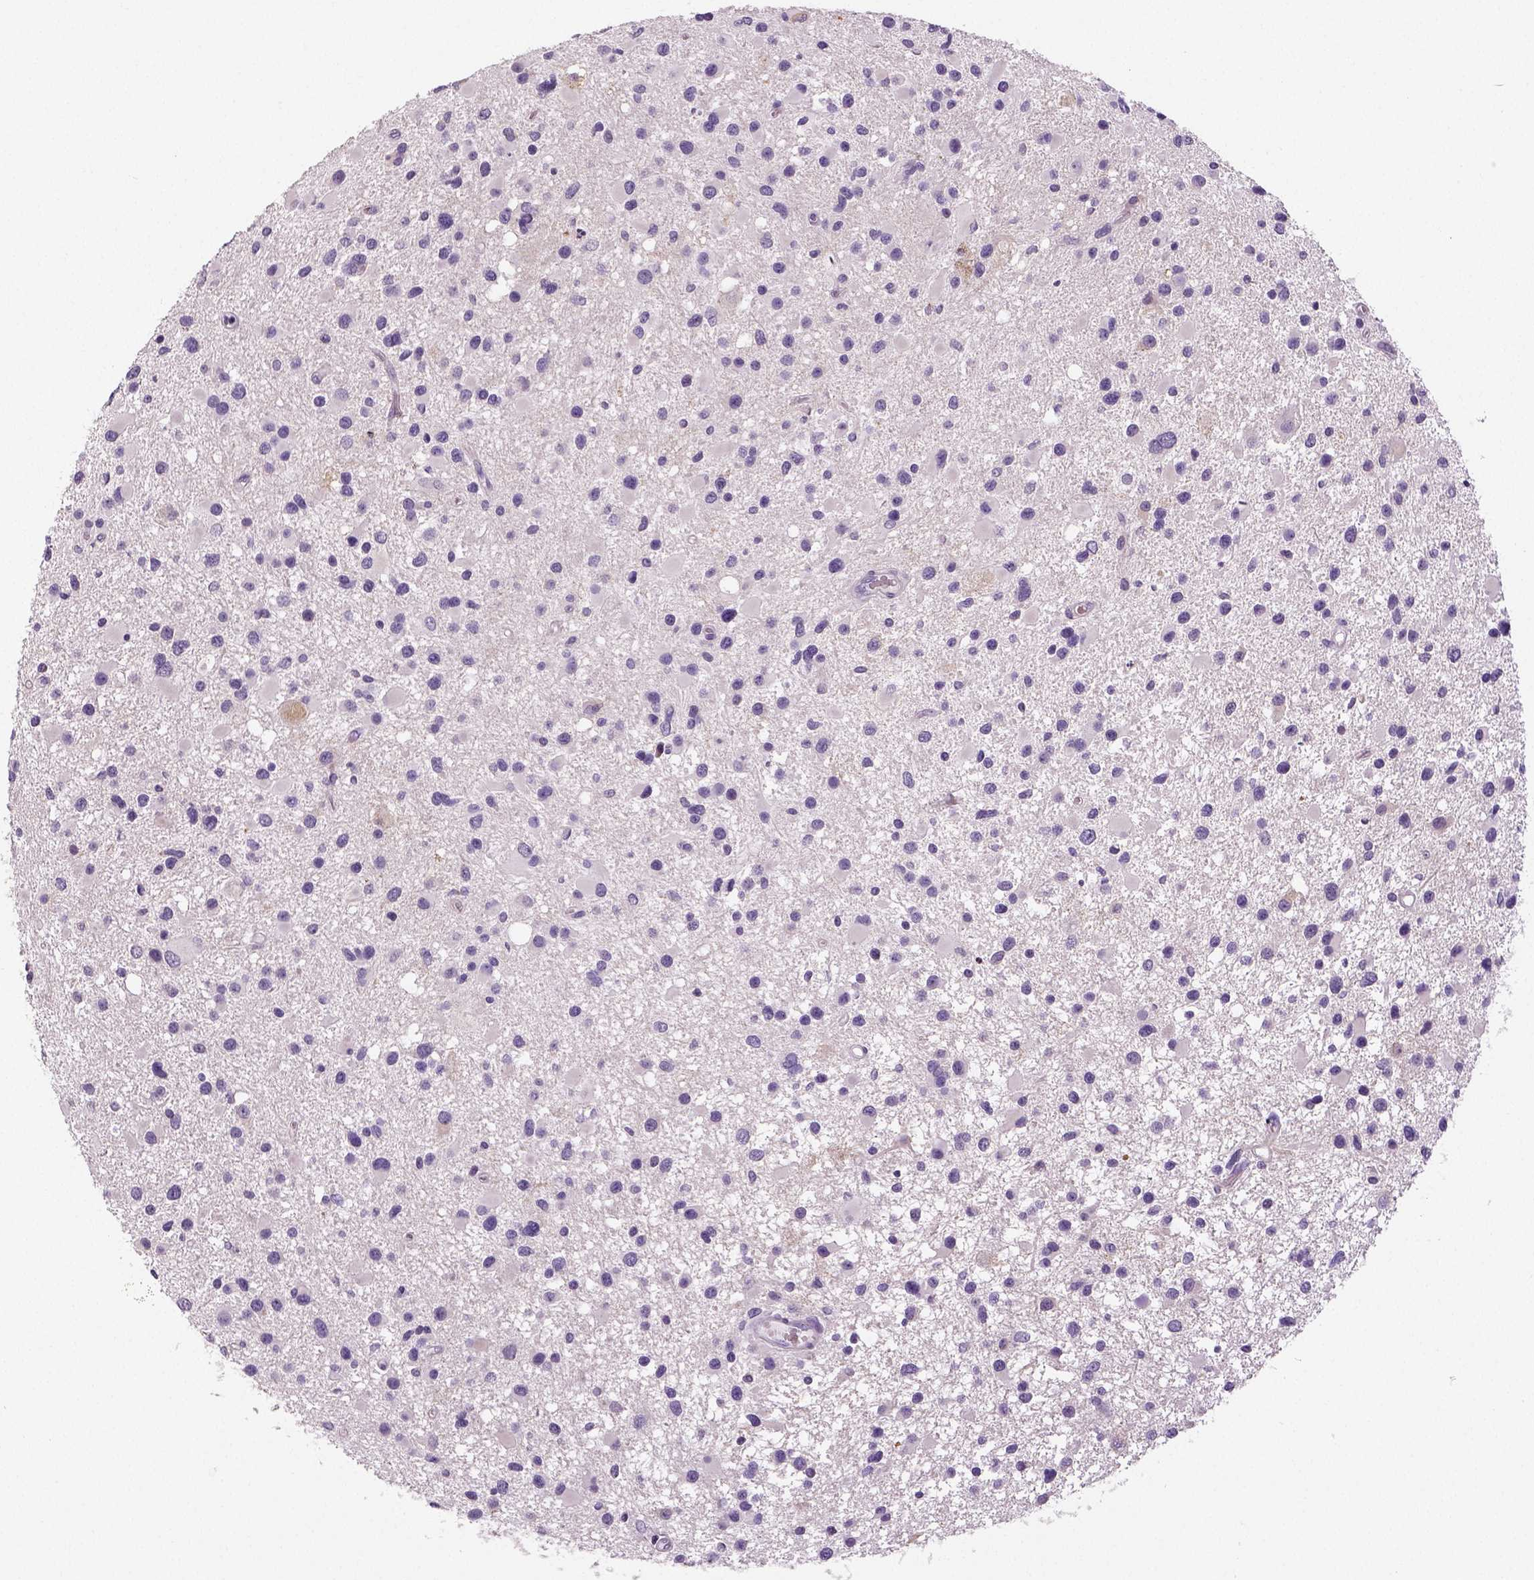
{"staining": {"intensity": "negative", "quantity": "none", "location": "none"}, "tissue": "glioma", "cell_type": "Tumor cells", "image_type": "cancer", "snomed": [{"axis": "morphology", "description": "Glioma, malignant, Low grade"}, {"axis": "topography", "description": "Brain"}], "caption": "There is no significant staining in tumor cells of glioma.", "gene": "TSPAN7", "patient": {"sex": "female", "age": 32}}